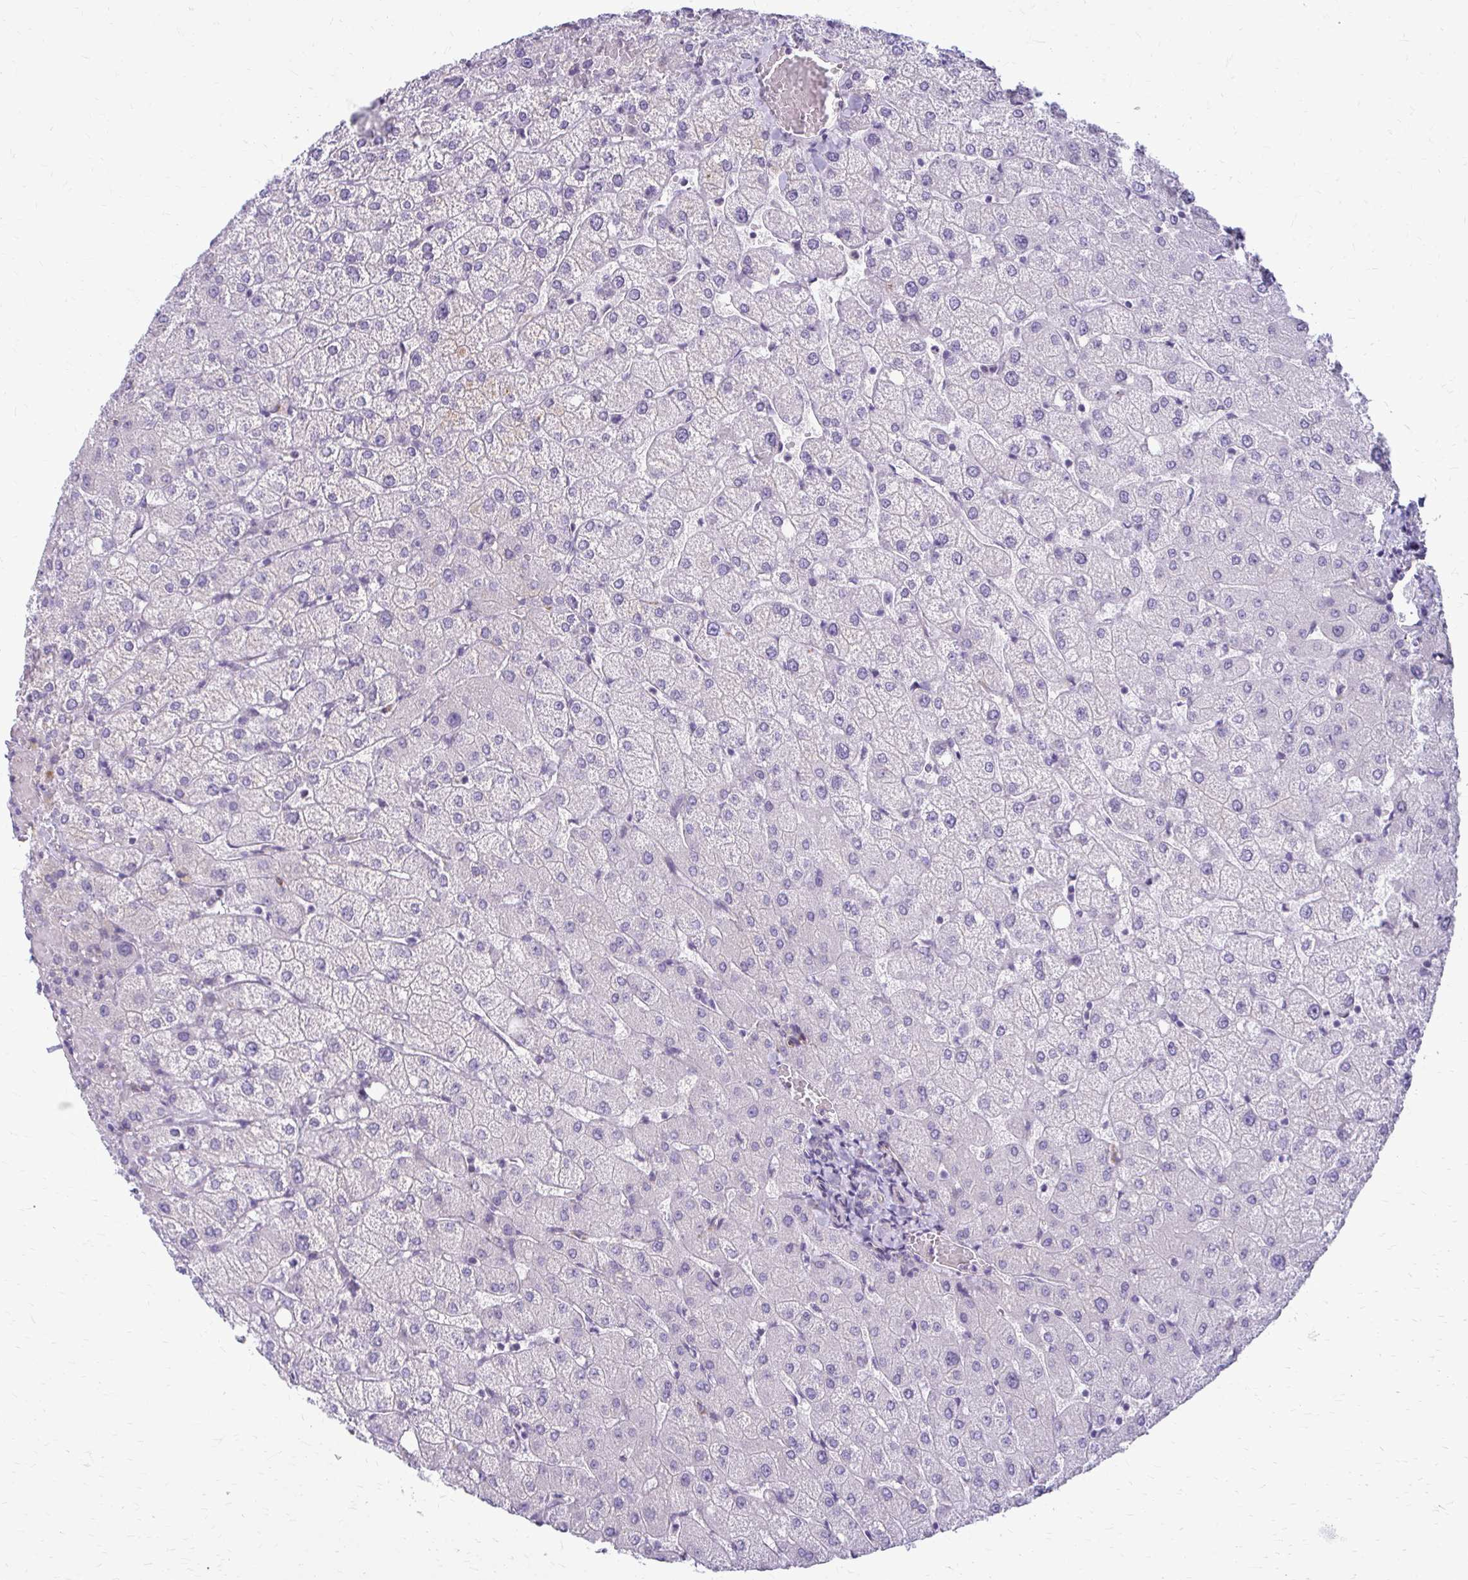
{"staining": {"intensity": "negative", "quantity": "none", "location": "none"}, "tissue": "liver", "cell_type": "Cholangiocytes", "image_type": "normal", "snomed": [{"axis": "morphology", "description": "Normal tissue, NOS"}, {"axis": "topography", "description": "Liver"}], "caption": "This image is of unremarkable liver stained with immunohistochemistry (IHC) to label a protein in brown with the nuclei are counter-stained blue. There is no expression in cholangiocytes.", "gene": "DEPP1", "patient": {"sex": "female", "age": 54}}